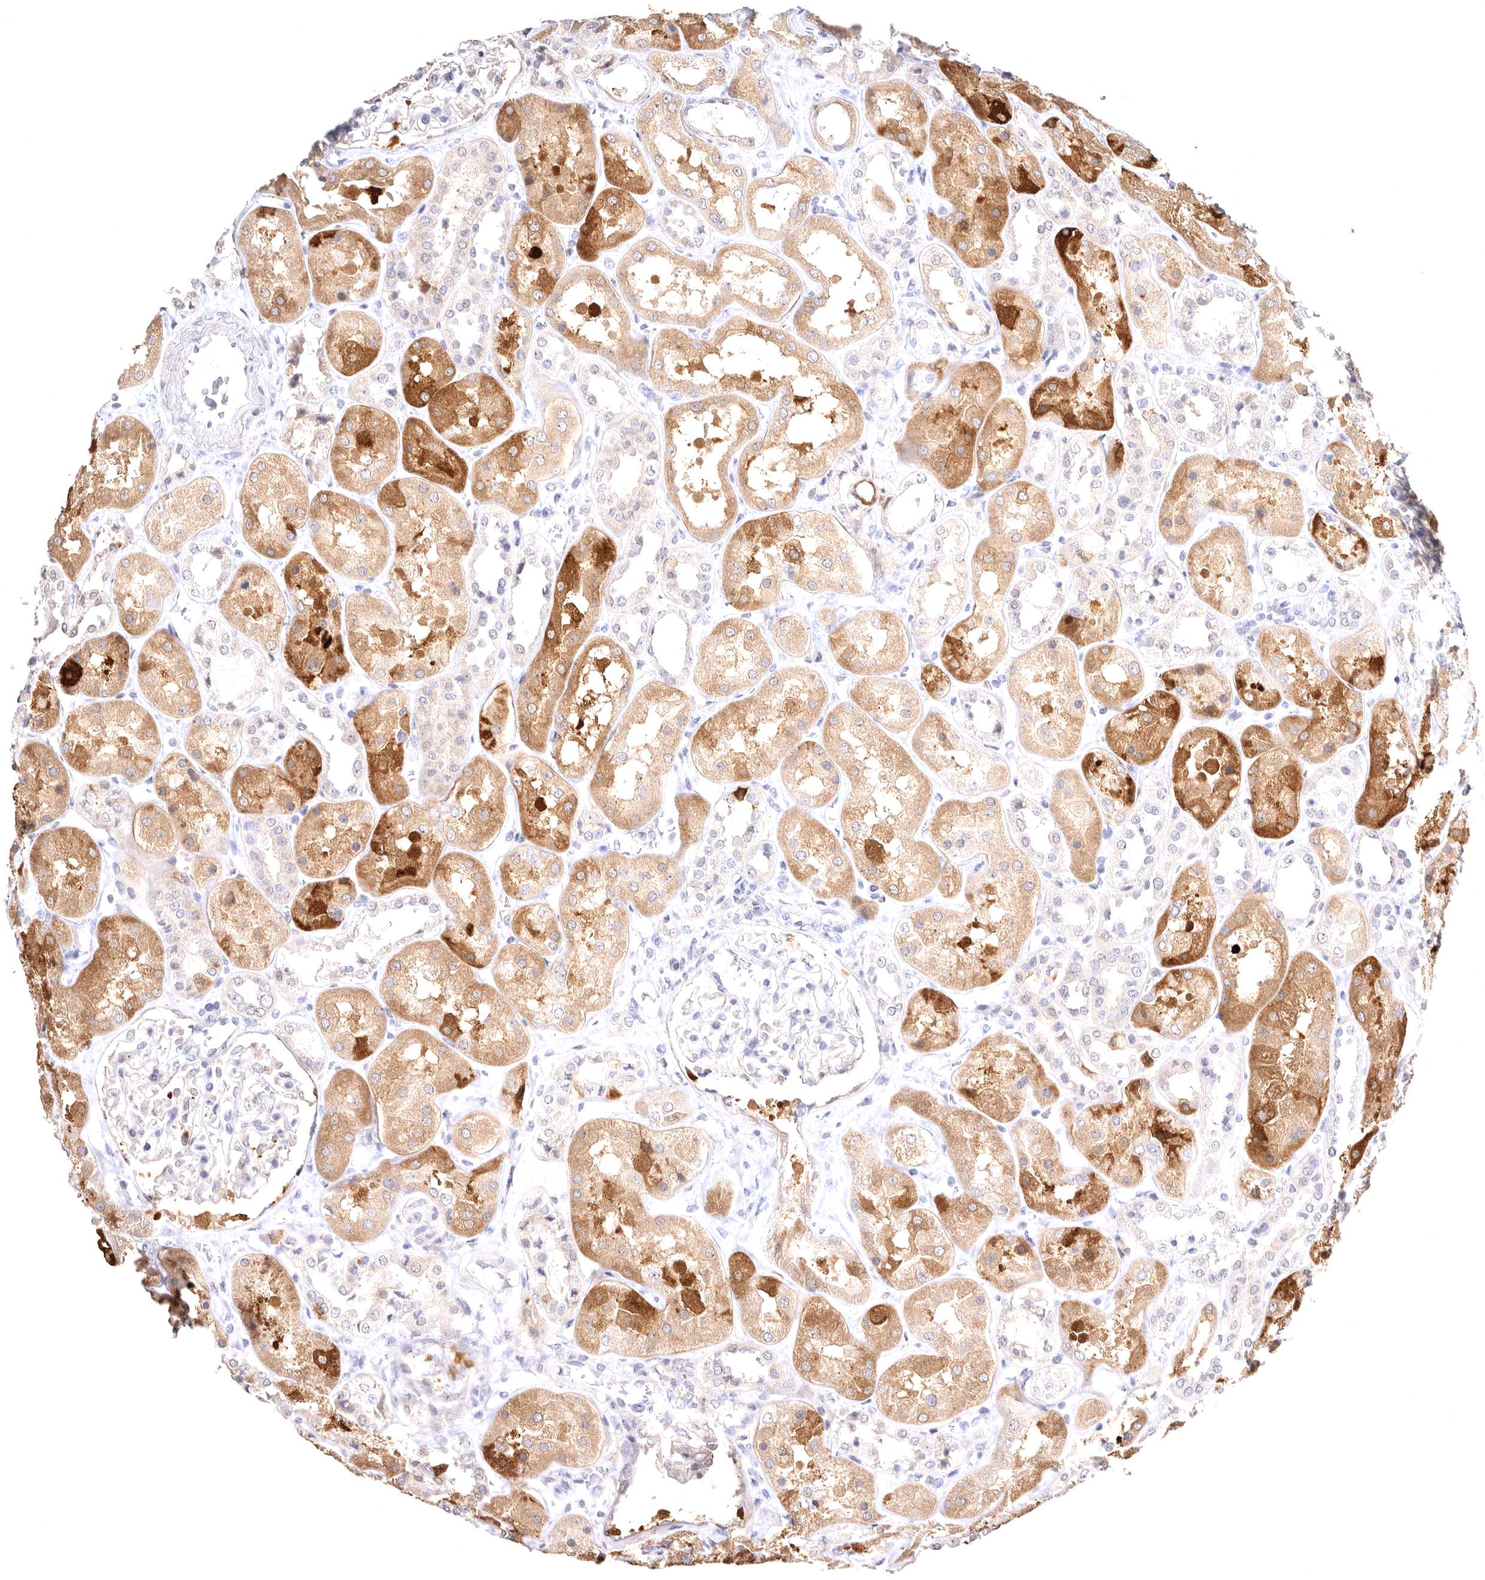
{"staining": {"intensity": "negative", "quantity": "none", "location": "none"}, "tissue": "kidney", "cell_type": "Cells in glomeruli", "image_type": "normal", "snomed": [{"axis": "morphology", "description": "Normal tissue, NOS"}, {"axis": "topography", "description": "Kidney"}], "caption": "Immunohistochemistry of benign kidney reveals no positivity in cells in glomeruli.", "gene": "VPS45", "patient": {"sex": "male", "age": 70}}